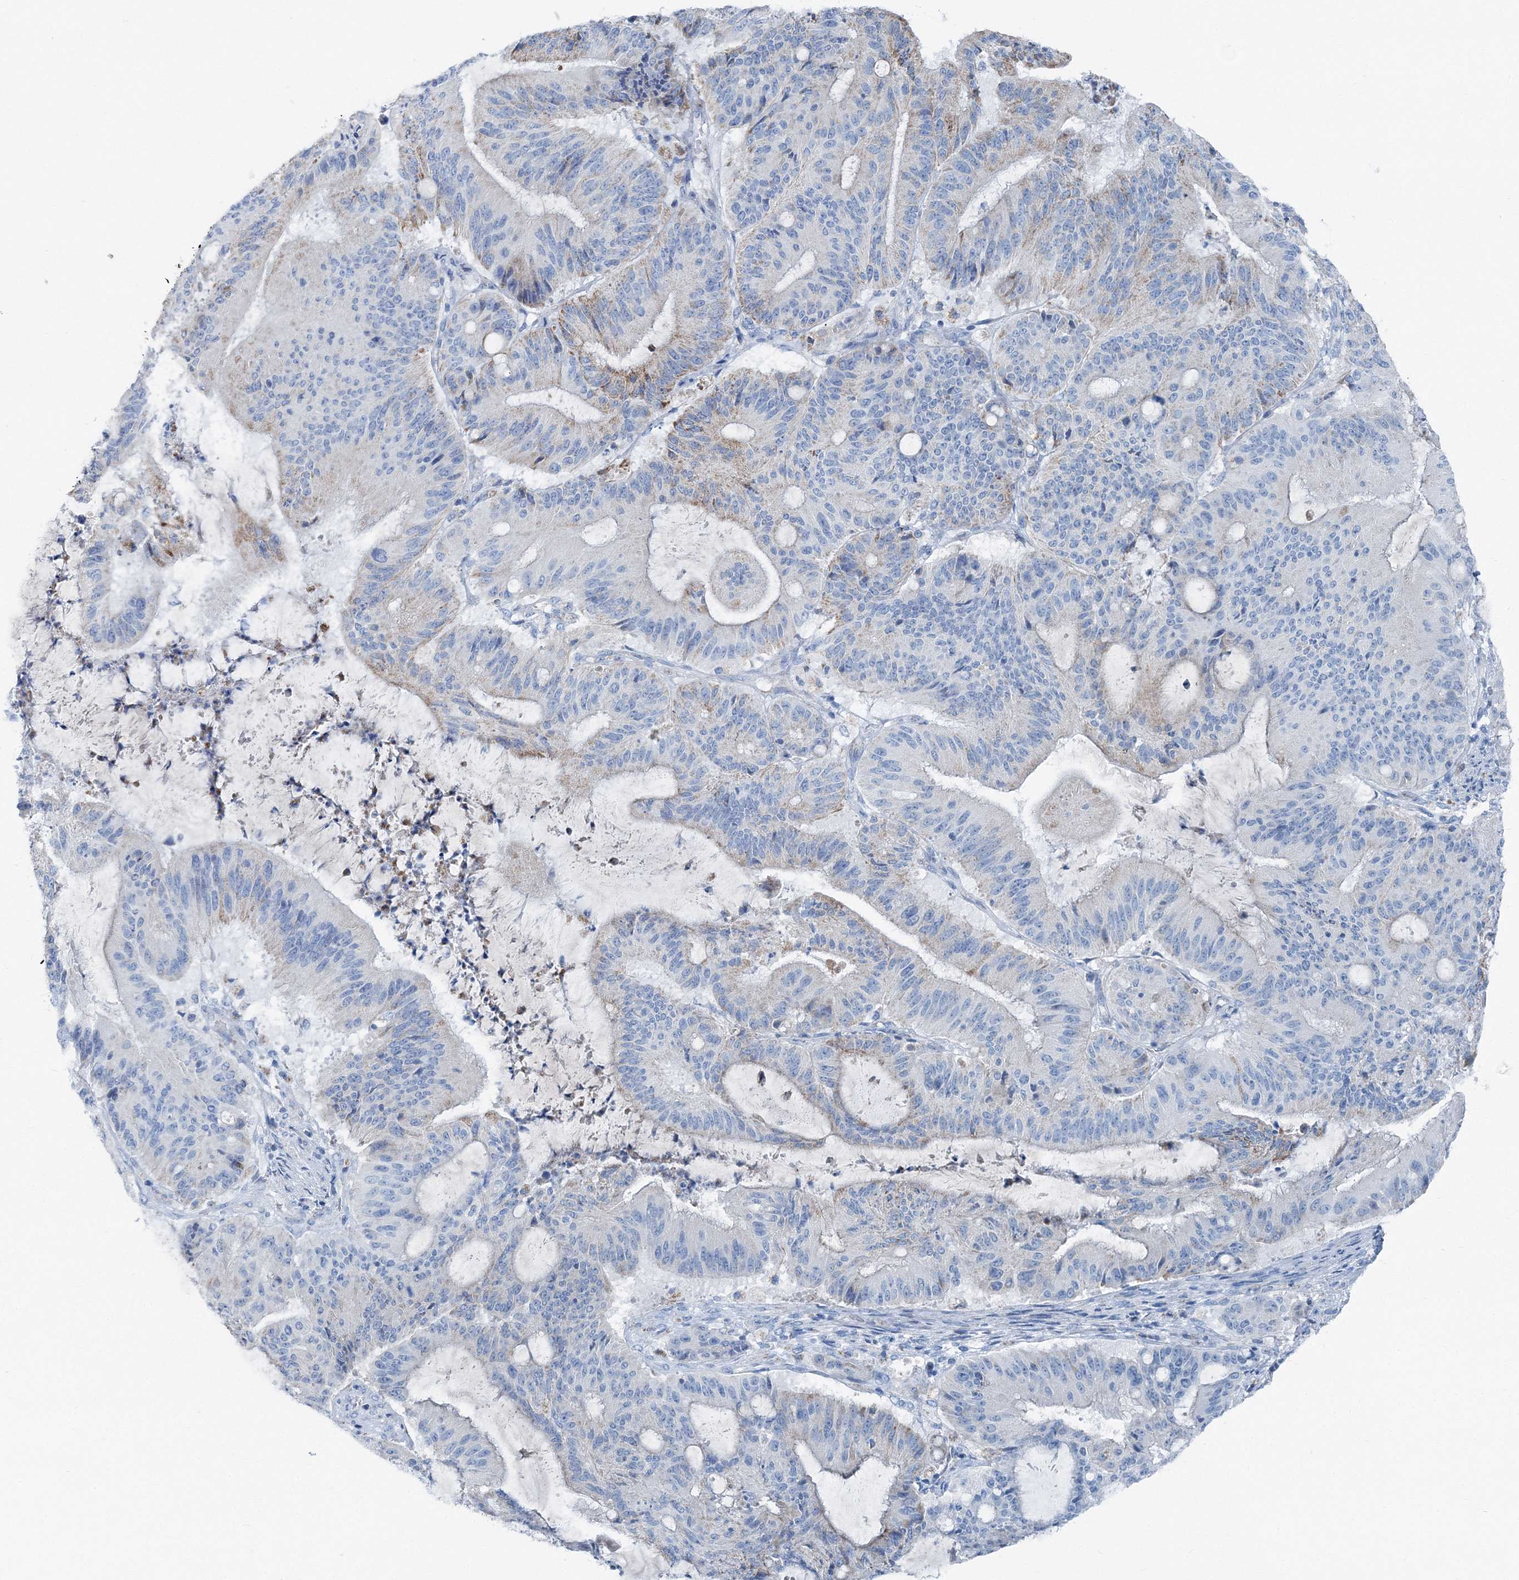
{"staining": {"intensity": "weak", "quantity": "<25%", "location": "cytoplasmic/membranous"}, "tissue": "liver cancer", "cell_type": "Tumor cells", "image_type": "cancer", "snomed": [{"axis": "morphology", "description": "Normal tissue, NOS"}, {"axis": "morphology", "description": "Cholangiocarcinoma"}, {"axis": "topography", "description": "Liver"}, {"axis": "topography", "description": "Peripheral nerve tissue"}], "caption": "Immunohistochemistry (IHC) image of neoplastic tissue: human cholangiocarcinoma (liver) stained with DAB (3,3'-diaminobenzidine) shows no significant protein expression in tumor cells.", "gene": "GABARAPL2", "patient": {"sex": "female", "age": 73}}